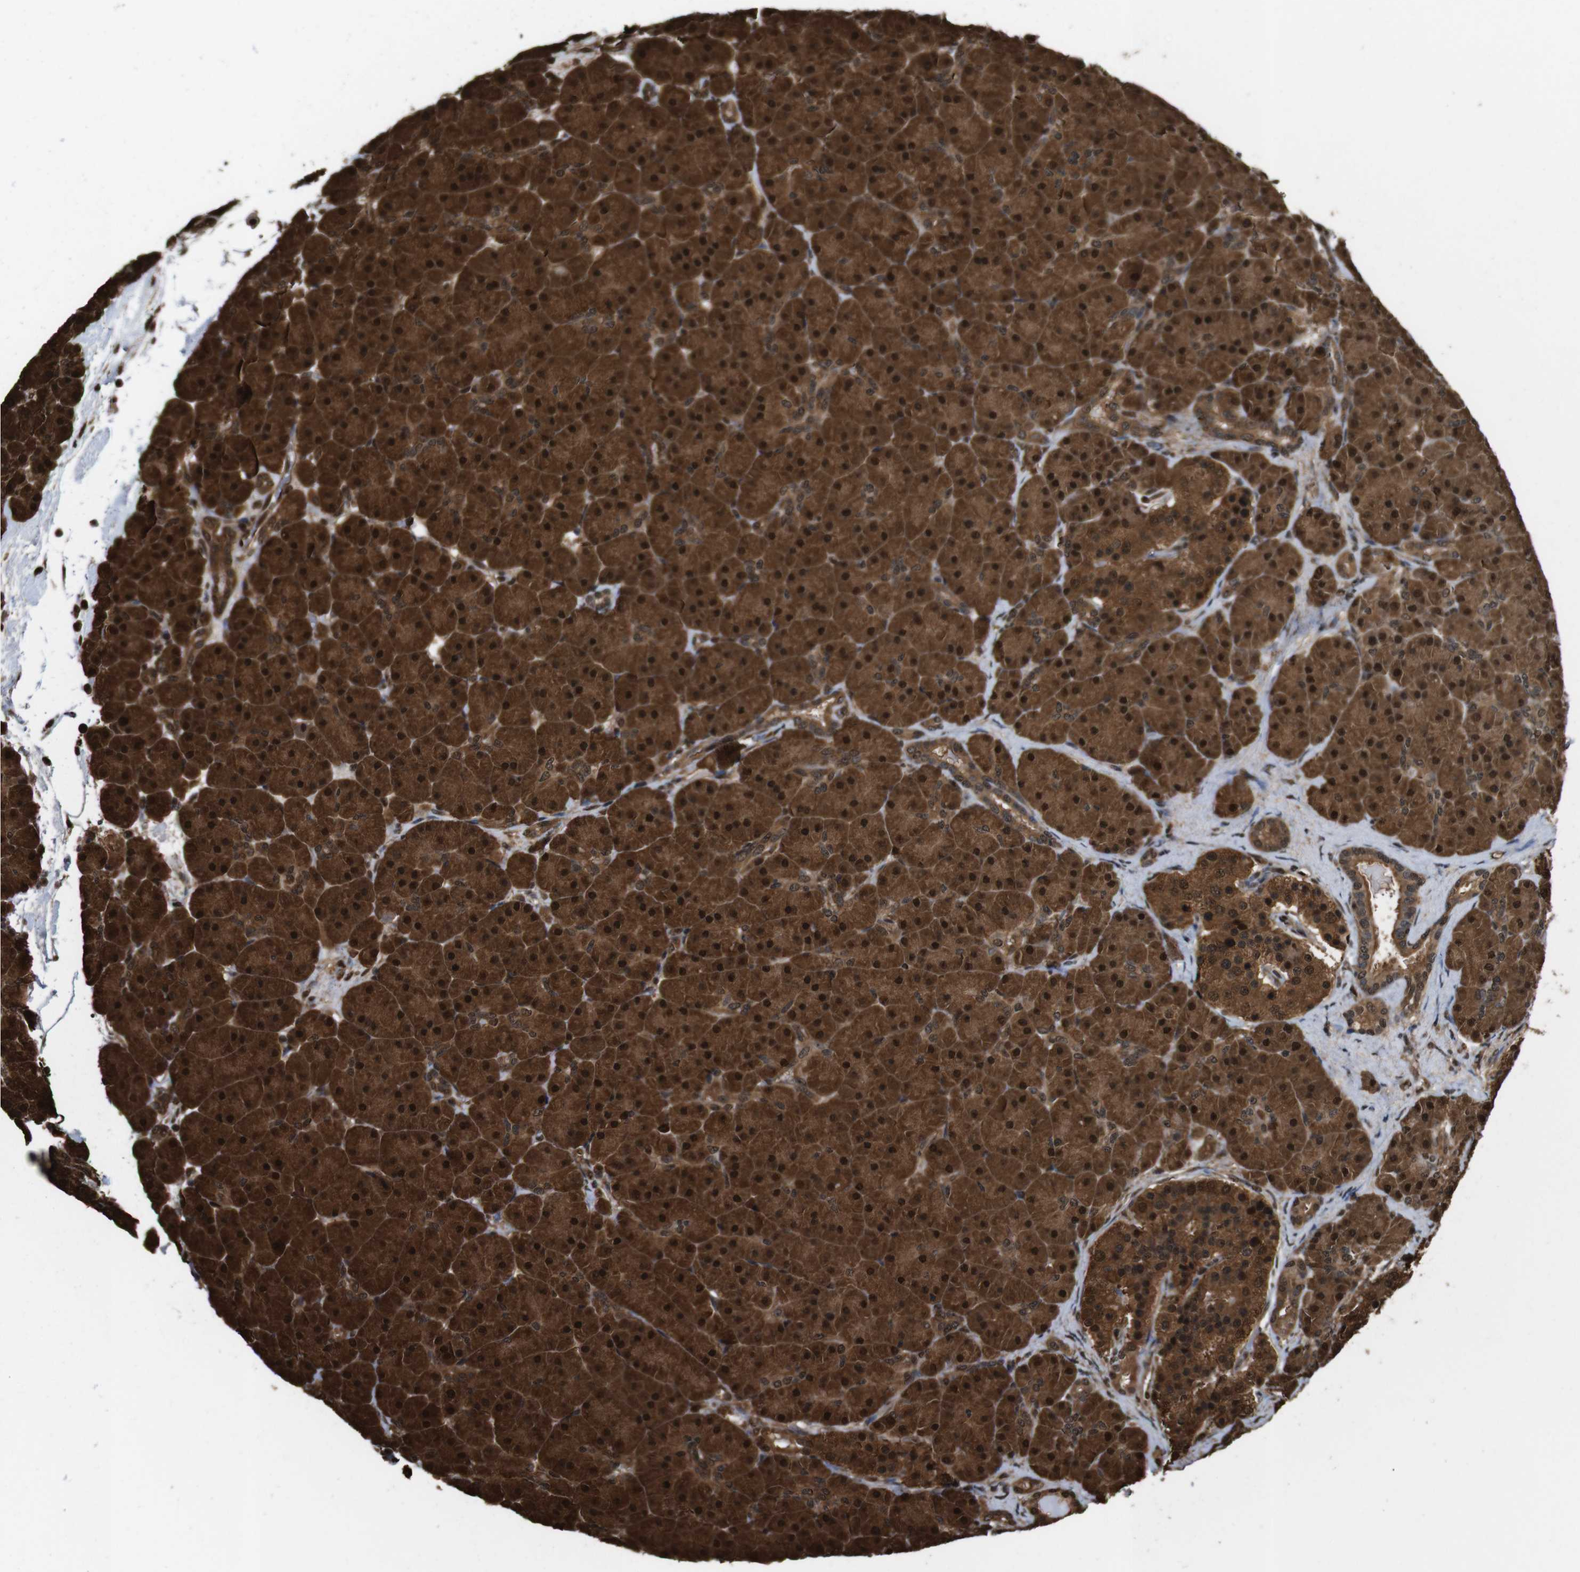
{"staining": {"intensity": "strong", "quantity": ">75%", "location": "cytoplasmic/membranous,nuclear"}, "tissue": "pancreas", "cell_type": "Exocrine glandular cells", "image_type": "normal", "snomed": [{"axis": "morphology", "description": "Normal tissue, NOS"}, {"axis": "topography", "description": "Pancreas"}], "caption": "Pancreas stained with DAB (3,3'-diaminobenzidine) immunohistochemistry reveals high levels of strong cytoplasmic/membranous,nuclear staining in approximately >75% of exocrine glandular cells.", "gene": "VCP", "patient": {"sex": "male", "age": 66}}